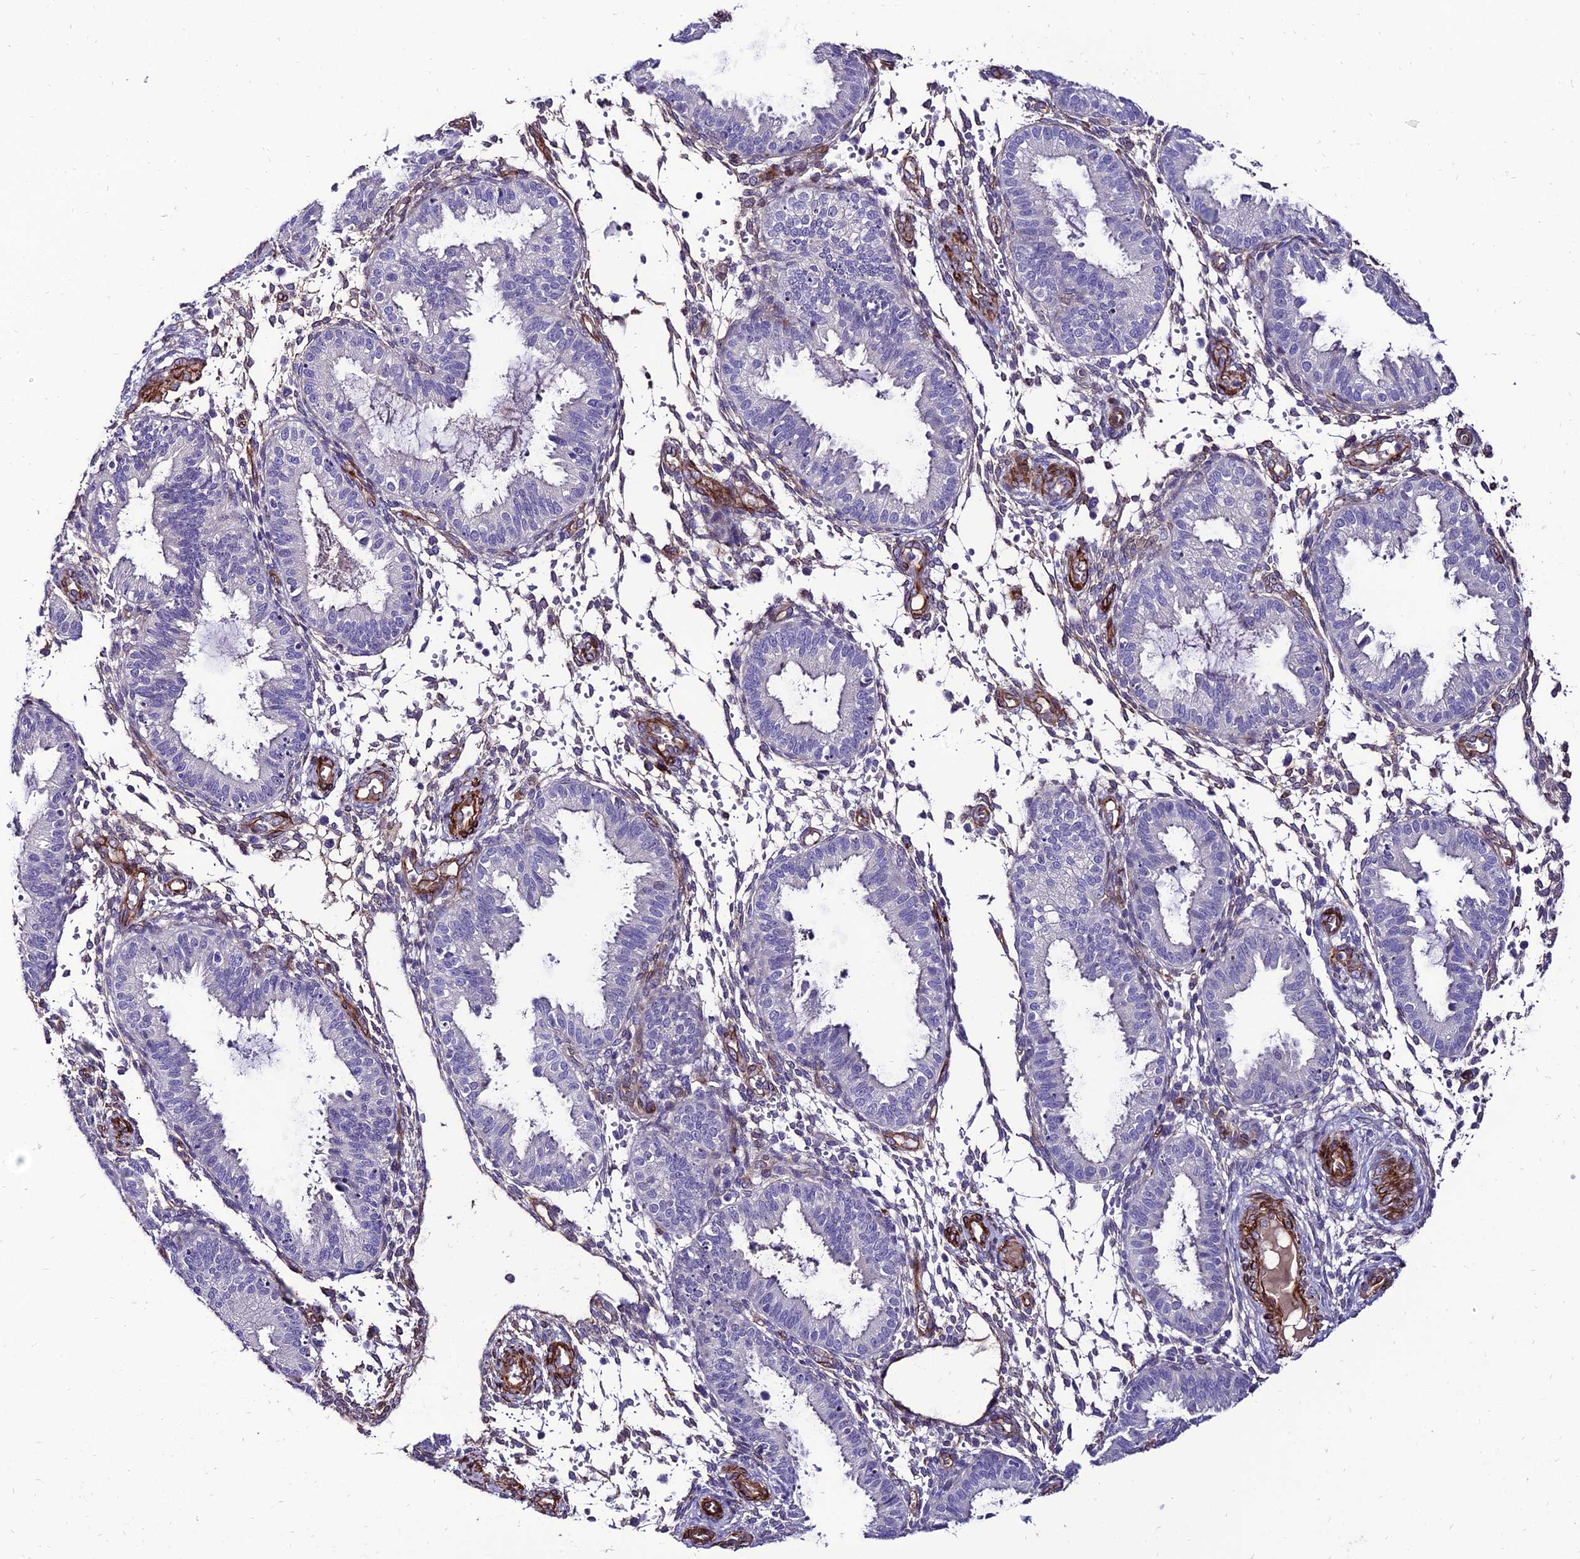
{"staining": {"intensity": "negative", "quantity": "none", "location": "none"}, "tissue": "endometrium", "cell_type": "Cells in endometrial stroma", "image_type": "normal", "snomed": [{"axis": "morphology", "description": "Normal tissue, NOS"}, {"axis": "topography", "description": "Endometrium"}], "caption": "The immunohistochemistry histopathology image has no significant expression in cells in endometrial stroma of endometrium.", "gene": "ALDH3B2", "patient": {"sex": "female", "age": 33}}